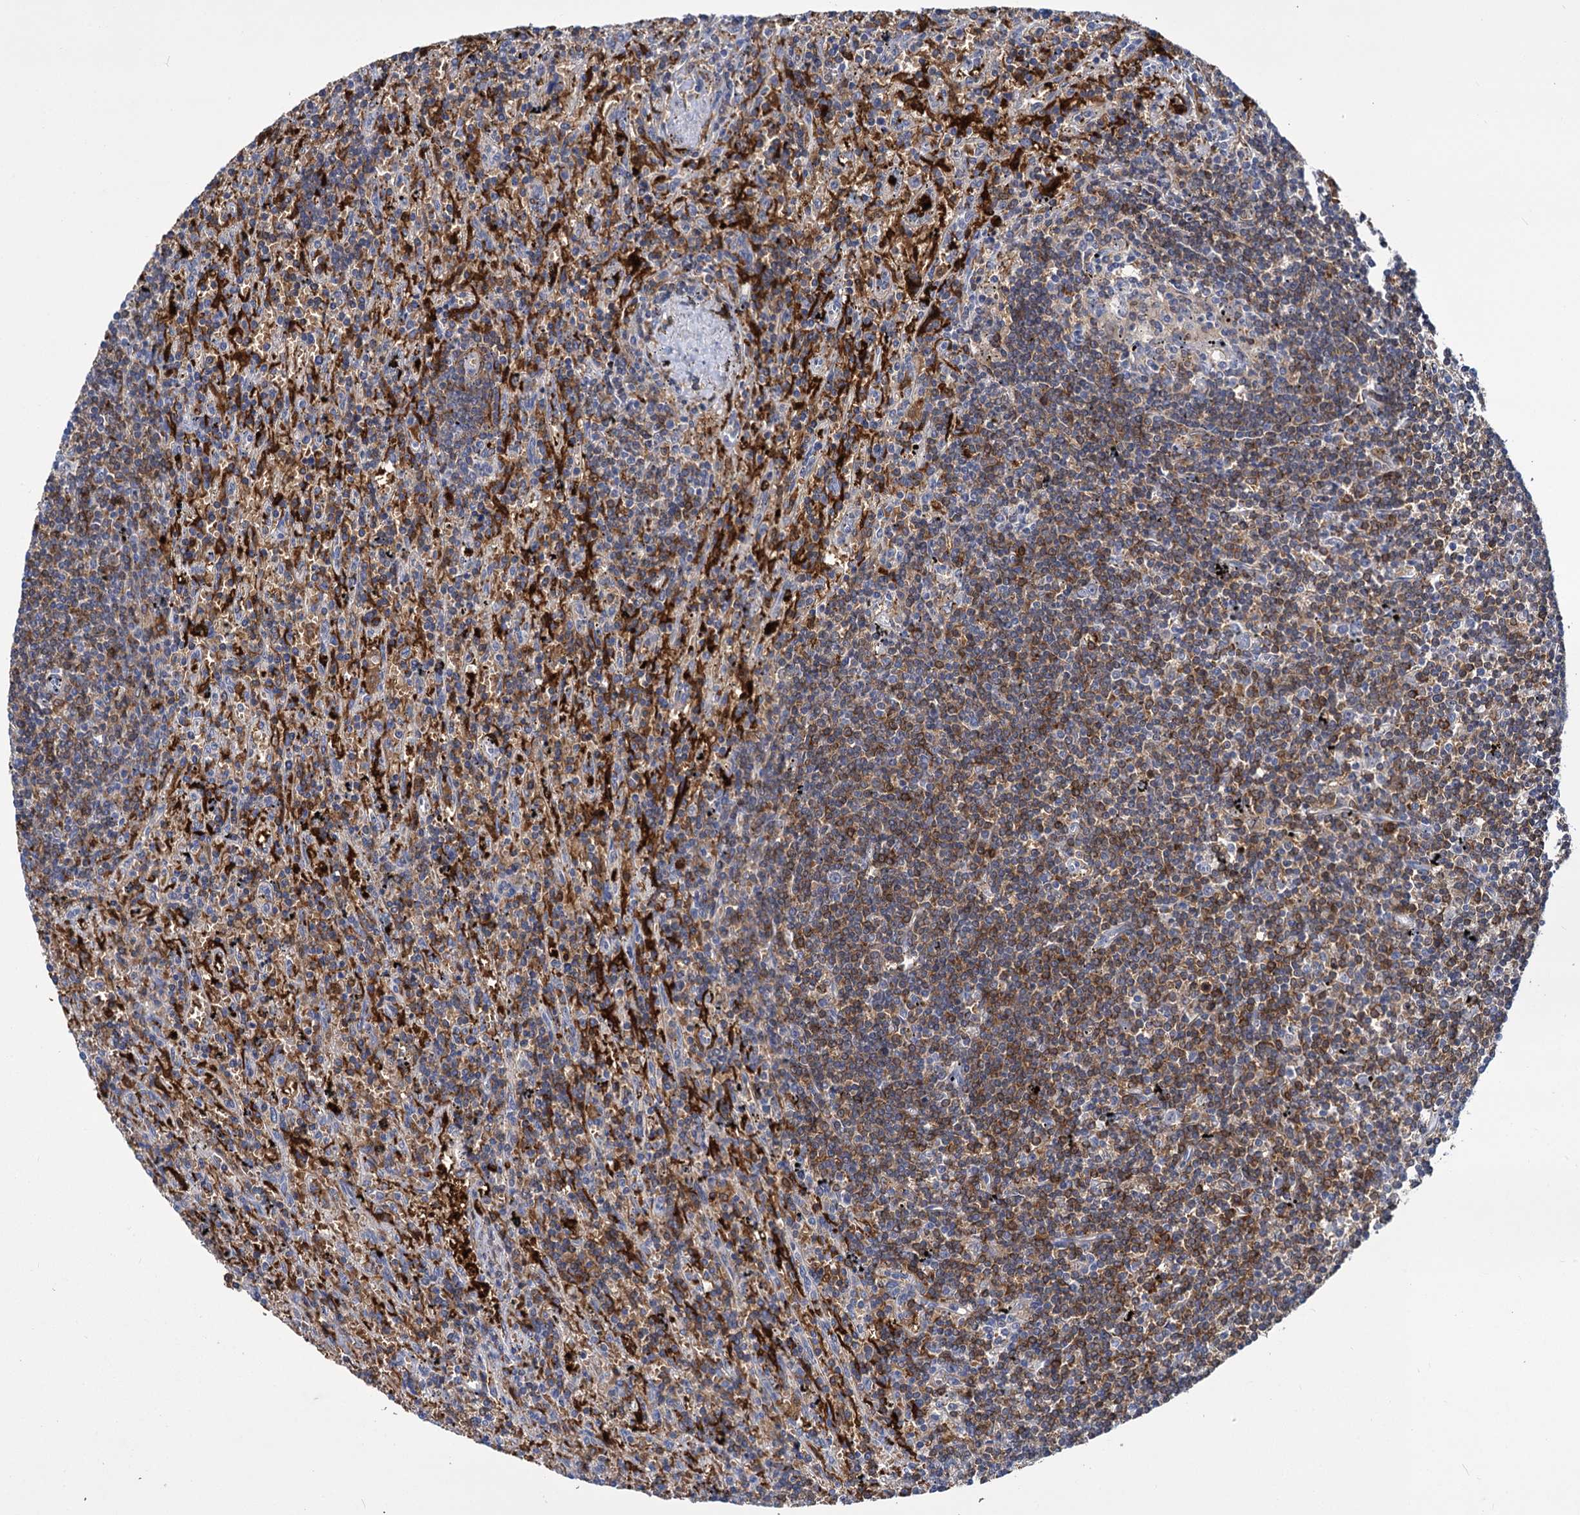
{"staining": {"intensity": "moderate", "quantity": ">75%", "location": "cytoplasmic/membranous"}, "tissue": "lymphoma", "cell_type": "Tumor cells", "image_type": "cancer", "snomed": [{"axis": "morphology", "description": "Malignant lymphoma, non-Hodgkin's type, Low grade"}, {"axis": "topography", "description": "Spleen"}], "caption": "A medium amount of moderate cytoplasmic/membranous expression is appreciated in about >75% of tumor cells in low-grade malignant lymphoma, non-Hodgkin's type tissue.", "gene": "GCLC", "patient": {"sex": "male", "age": 76}}